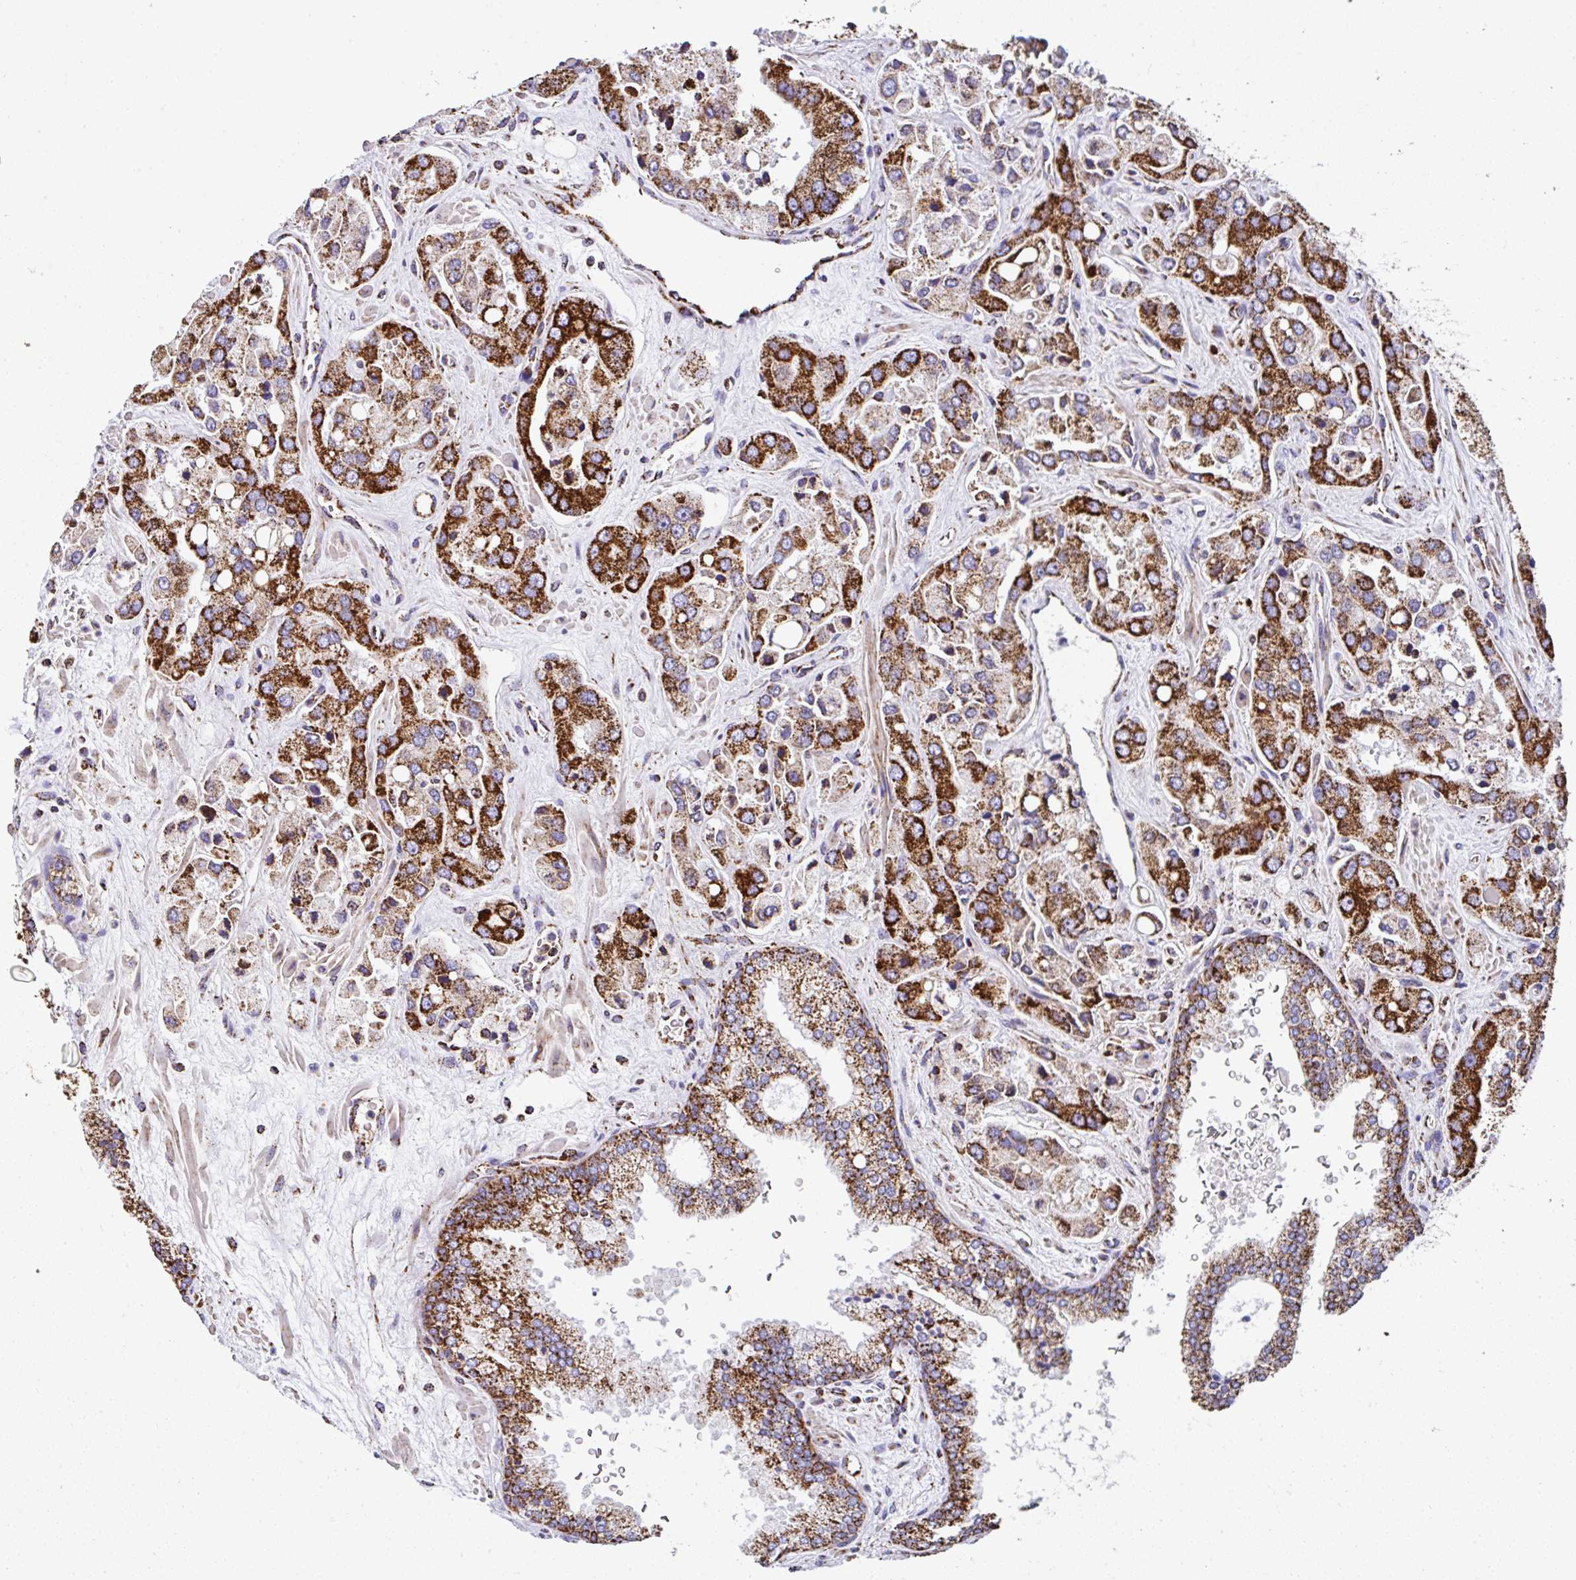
{"staining": {"intensity": "strong", "quantity": ">75%", "location": "cytoplasmic/membranous"}, "tissue": "prostate cancer", "cell_type": "Tumor cells", "image_type": "cancer", "snomed": [{"axis": "morphology", "description": "Normal tissue, NOS"}, {"axis": "morphology", "description": "Adenocarcinoma, High grade"}, {"axis": "topography", "description": "Prostate"}, {"axis": "topography", "description": "Peripheral nerve tissue"}], "caption": "A histopathology image of human prostate cancer (high-grade adenocarcinoma) stained for a protein reveals strong cytoplasmic/membranous brown staining in tumor cells. (DAB (3,3'-diaminobenzidine) IHC, brown staining for protein, blue staining for nuclei).", "gene": "ANKRD33B", "patient": {"sex": "male", "age": 68}}